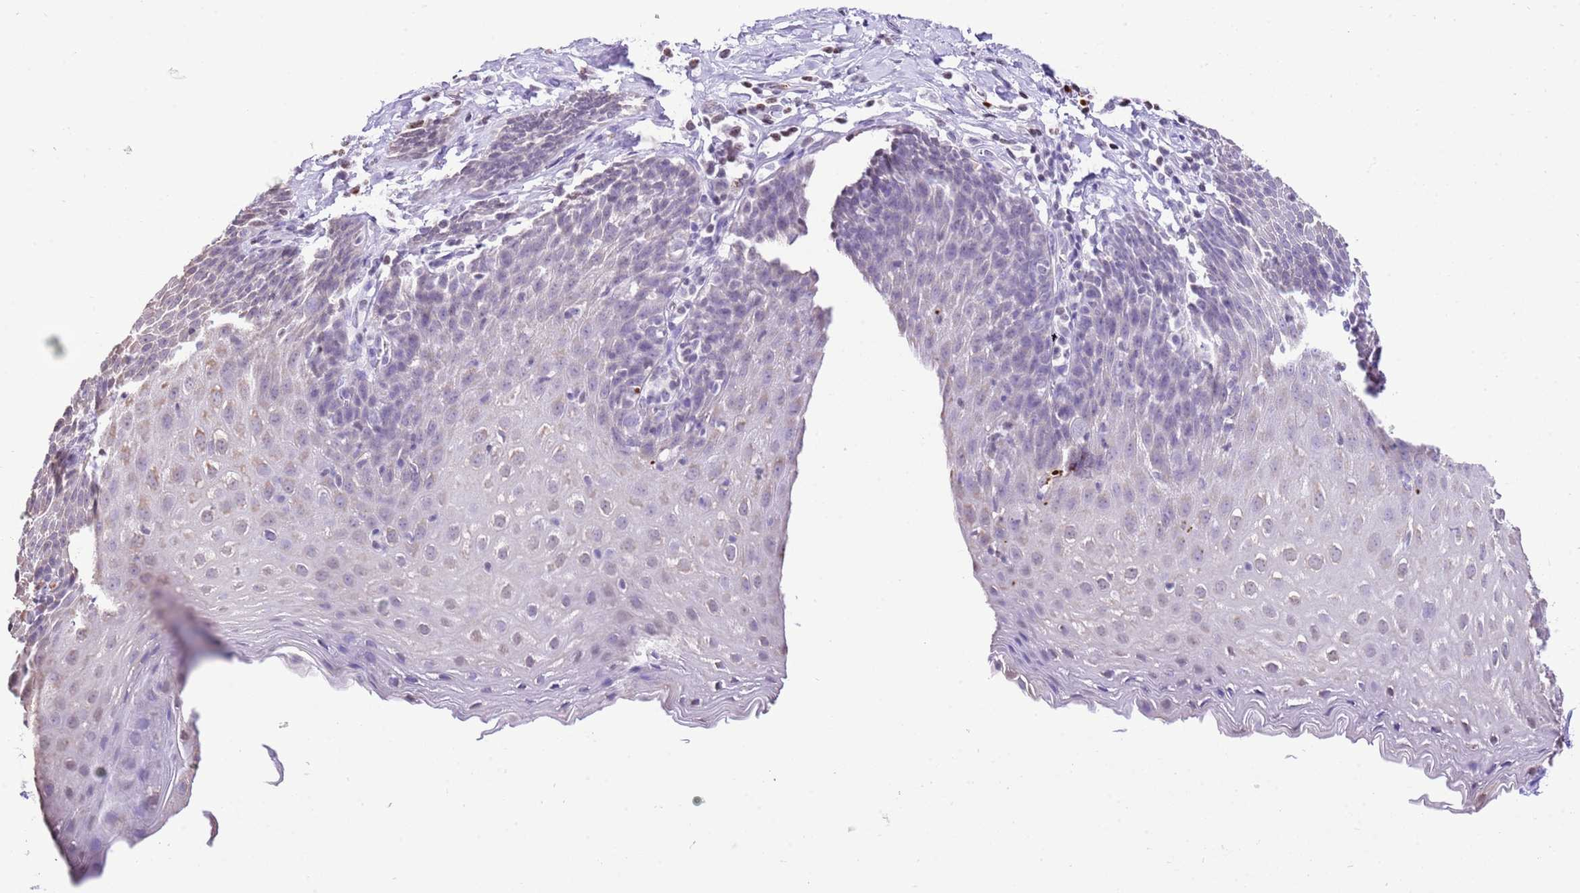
{"staining": {"intensity": "weak", "quantity": "25%-75%", "location": "cytoplasmic/membranous"}, "tissue": "esophagus", "cell_type": "Squamous epithelial cells", "image_type": "normal", "snomed": [{"axis": "morphology", "description": "Normal tissue, NOS"}, {"axis": "topography", "description": "Esophagus"}], "caption": "Protein expression analysis of benign human esophagus reveals weak cytoplasmic/membranous positivity in about 25%-75% of squamous epithelial cells.", "gene": "PRR15", "patient": {"sex": "female", "age": 61}}